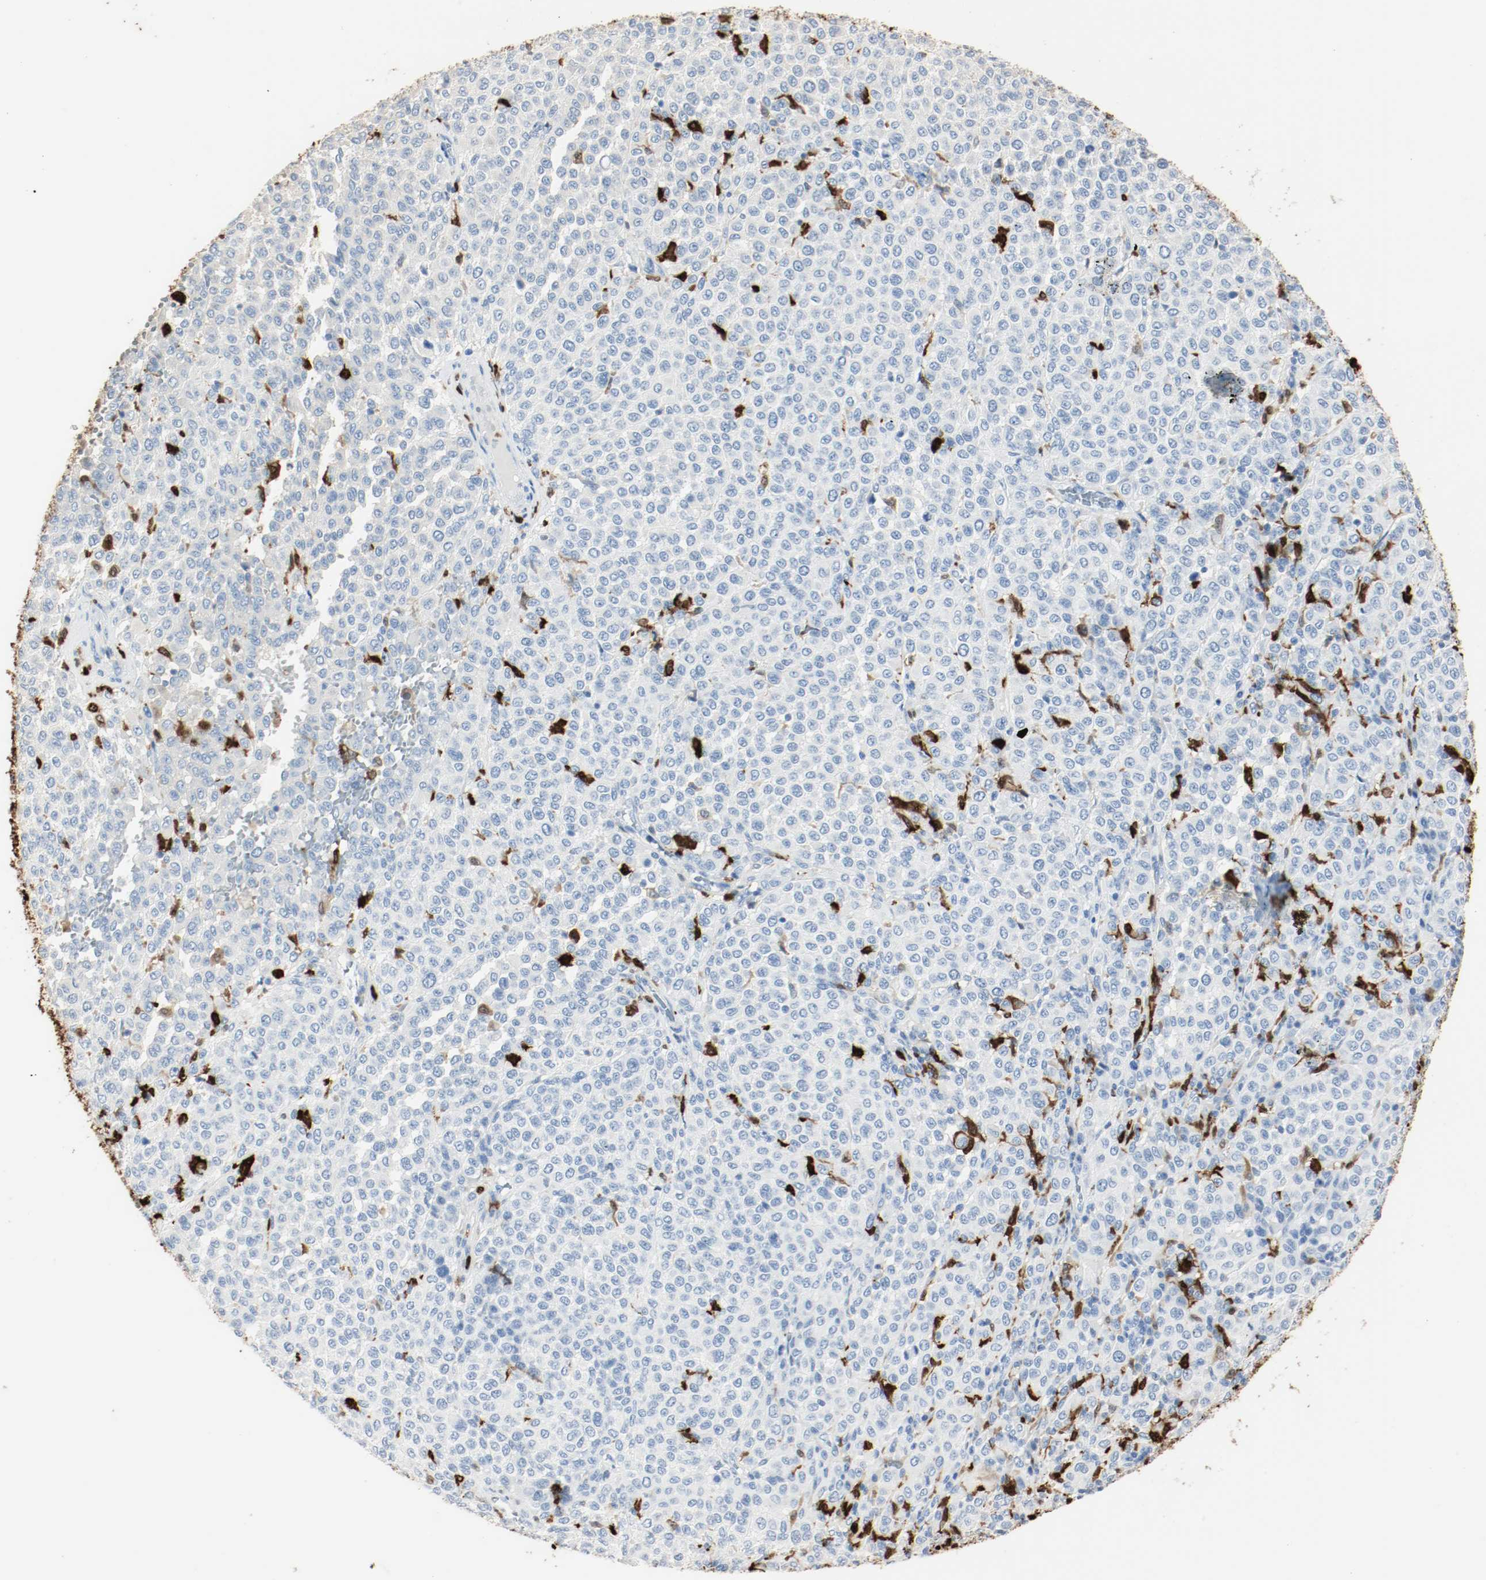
{"staining": {"intensity": "negative", "quantity": "none", "location": "none"}, "tissue": "melanoma", "cell_type": "Tumor cells", "image_type": "cancer", "snomed": [{"axis": "morphology", "description": "Malignant melanoma, Metastatic site"}, {"axis": "topography", "description": "Pancreas"}], "caption": "This is an immunohistochemistry histopathology image of melanoma. There is no staining in tumor cells.", "gene": "S100A9", "patient": {"sex": "female", "age": 30}}